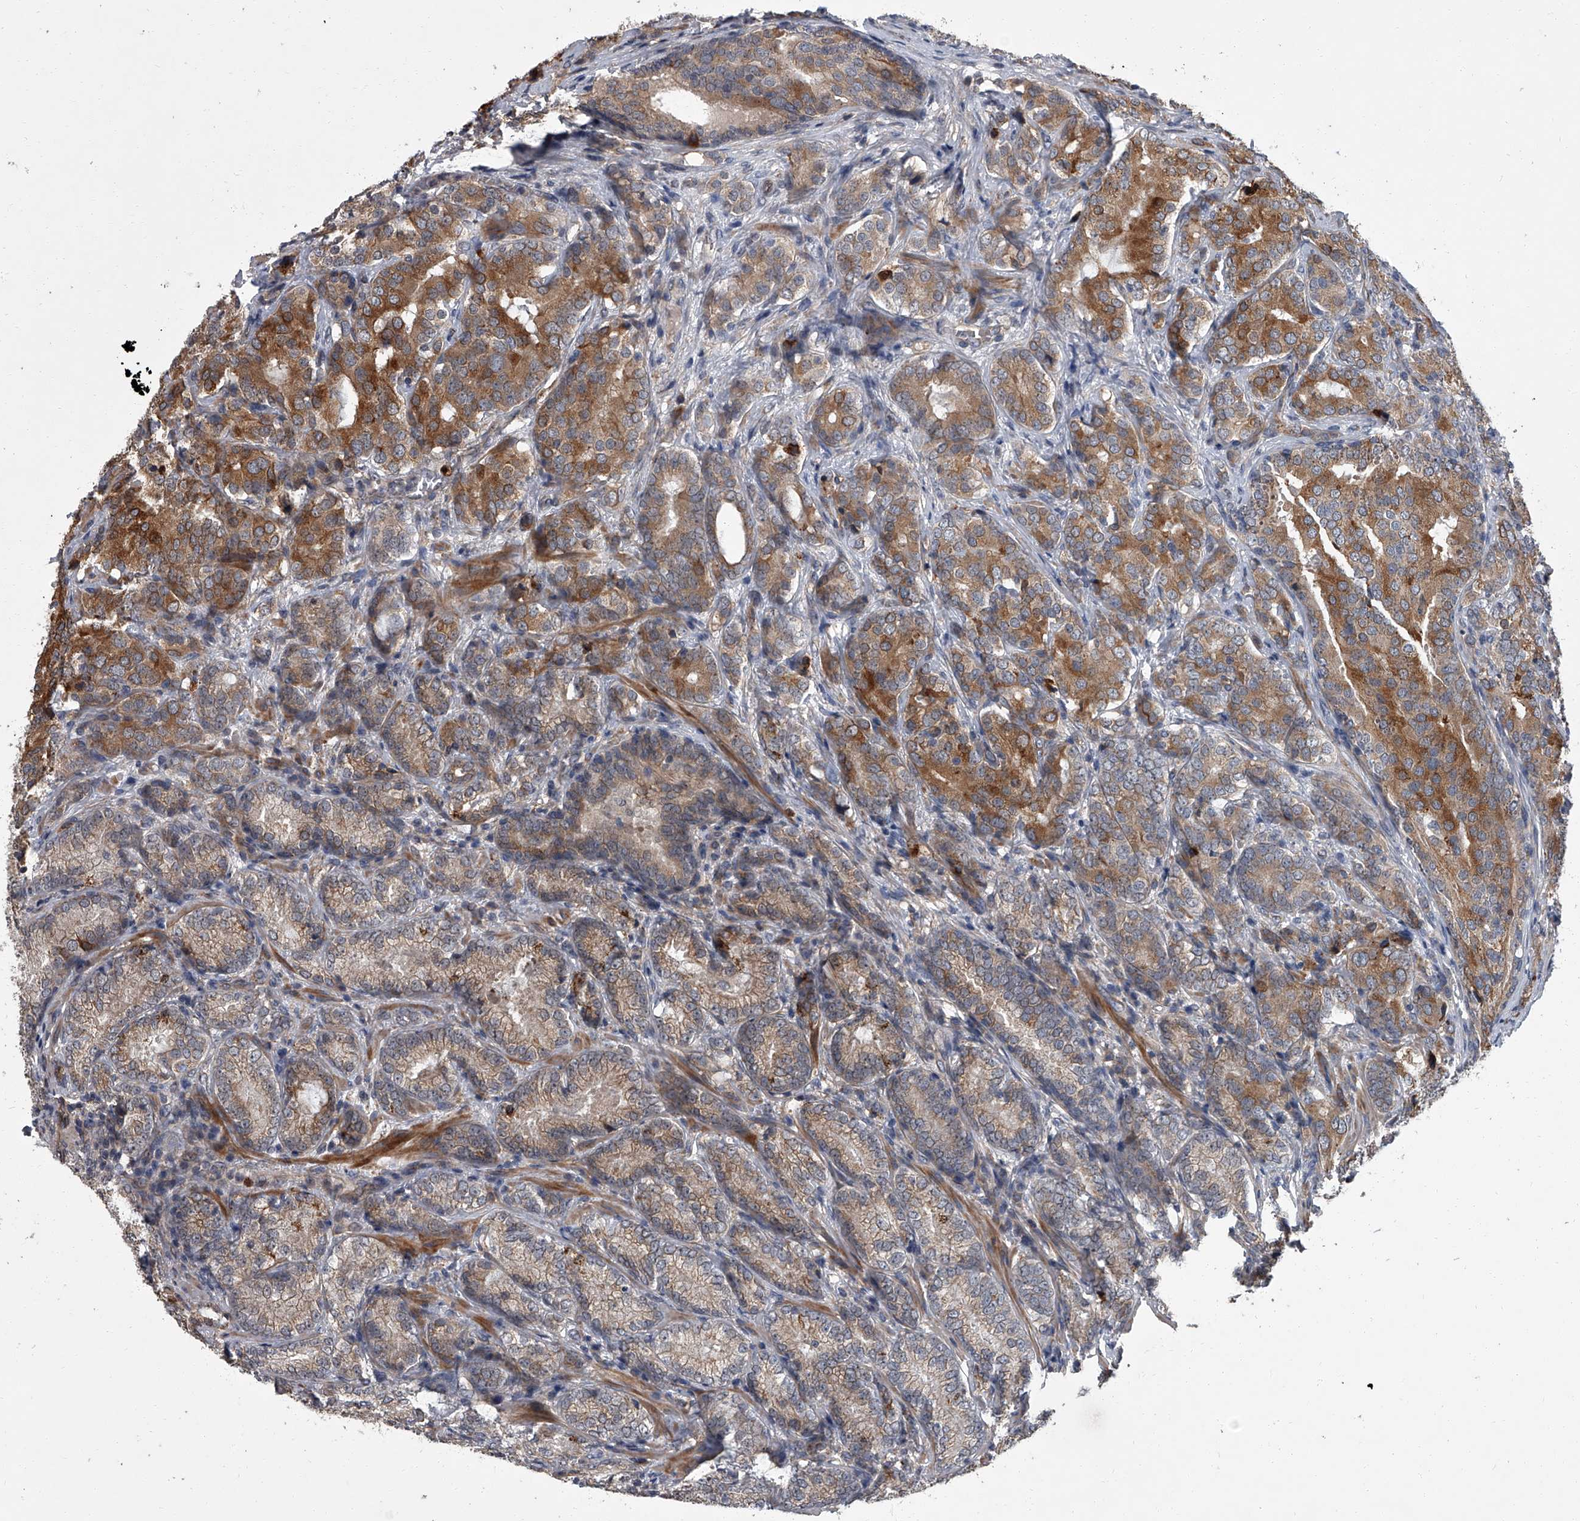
{"staining": {"intensity": "strong", "quantity": ">75%", "location": "cytoplasmic/membranous"}, "tissue": "prostate cancer", "cell_type": "Tumor cells", "image_type": "cancer", "snomed": [{"axis": "morphology", "description": "Adenocarcinoma, High grade"}, {"axis": "topography", "description": "Prostate"}], "caption": "Brown immunohistochemical staining in prostate high-grade adenocarcinoma exhibits strong cytoplasmic/membranous expression in approximately >75% of tumor cells. The protein of interest is shown in brown color, while the nuclei are stained blue.", "gene": "SIRT4", "patient": {"sex": "male", "age": 66}}